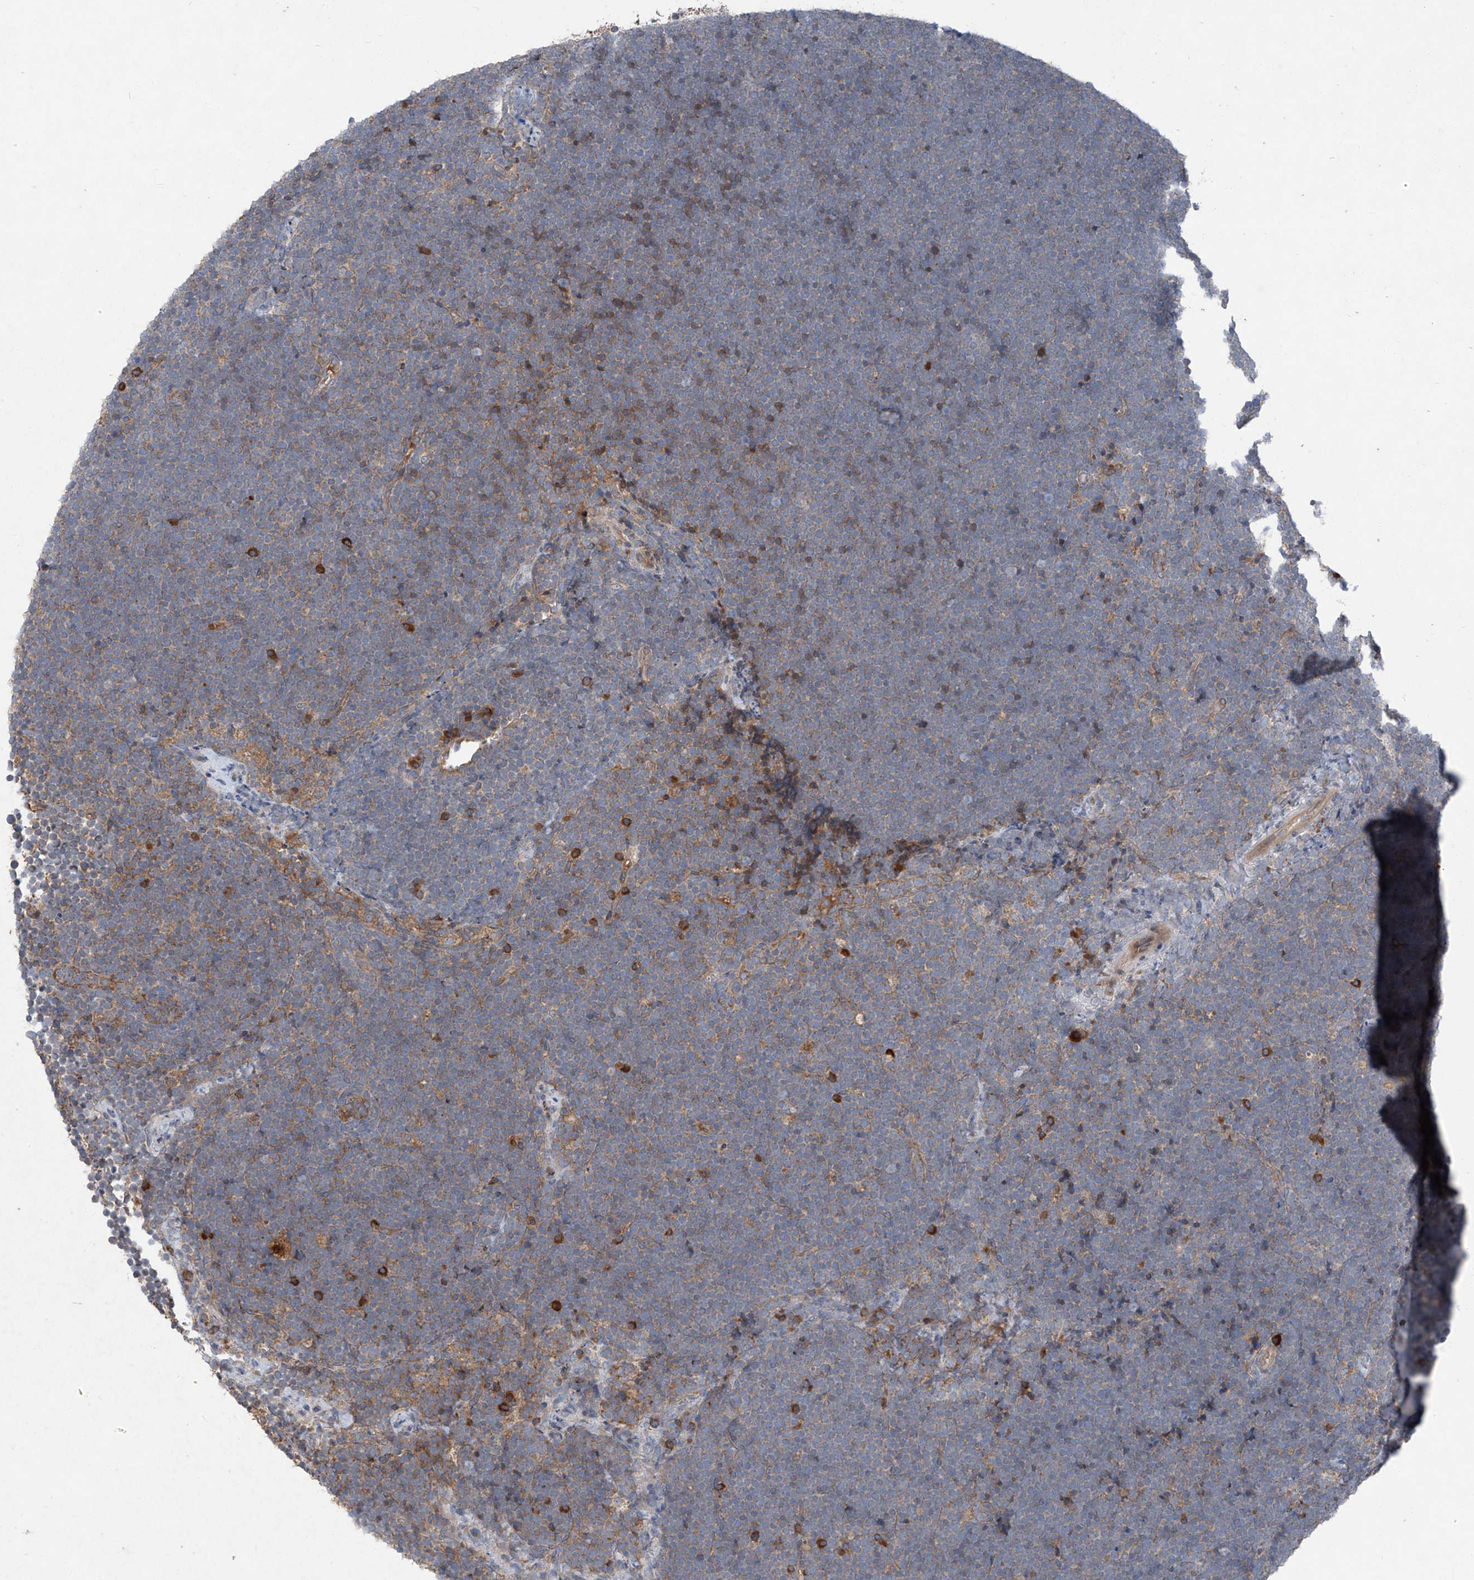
{"staining": {"intensity": "negative", "quantity": "none", "location": "none"}, "tissue": "lymphoma", "cell_type": "Tumor cells", "image_type": "cancer", "snomed": [{"axis": "morphology", "description": "Malignant lymphoma, non-Hodgkin's type, High grade"}, {"axis": "topography", "description": "Lymph node"}], "caption": "Tumor cells are negative for protein expression in human lymphoma.", "gene": "FOXRED2", "patient": {"sex": "male", "age": 13}}